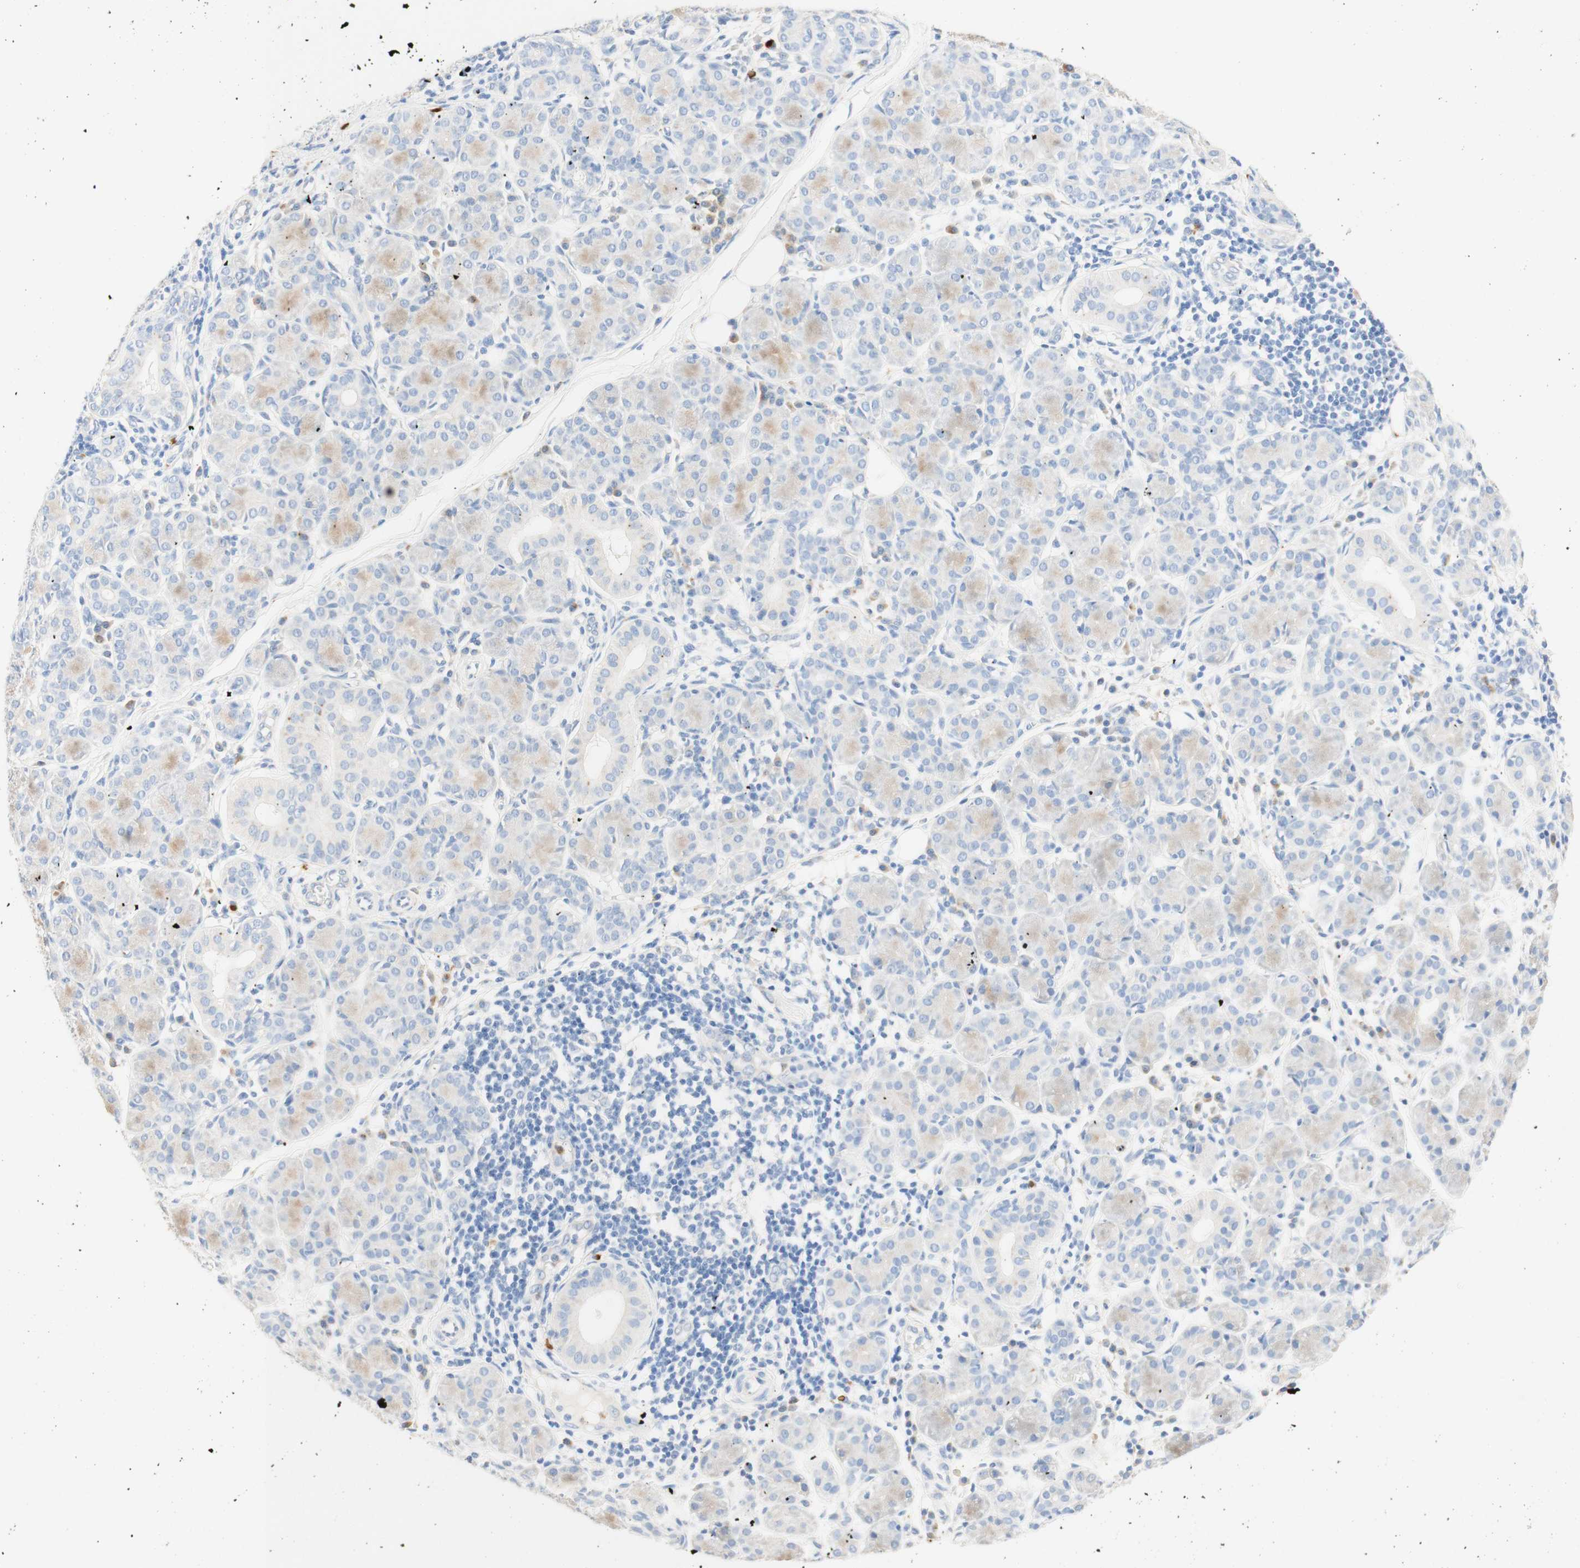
{"staining": {"intensity": "negative", "quantity": "none", "location": "none"}, "tissue": "salivary gland", "cell_type": "Glandular cells", "image_type": "normal", "snomed": [{"axis": "morphology", "description": "Normal tissue, NOS"}, {"axis": "morphology", "description": "Inflammation, NOS"}, {"axis": "topography", "description": "Lymph node"}, {"axis": "topography", "description": "Salivary gland"}], "caption": "IHC histopathology image of unremarkable human salivary gland stained for a protein (brown), which displays no staining in glandular cells.", "gene": "CD63", "patient": {"sex": "male", "age": 3}}